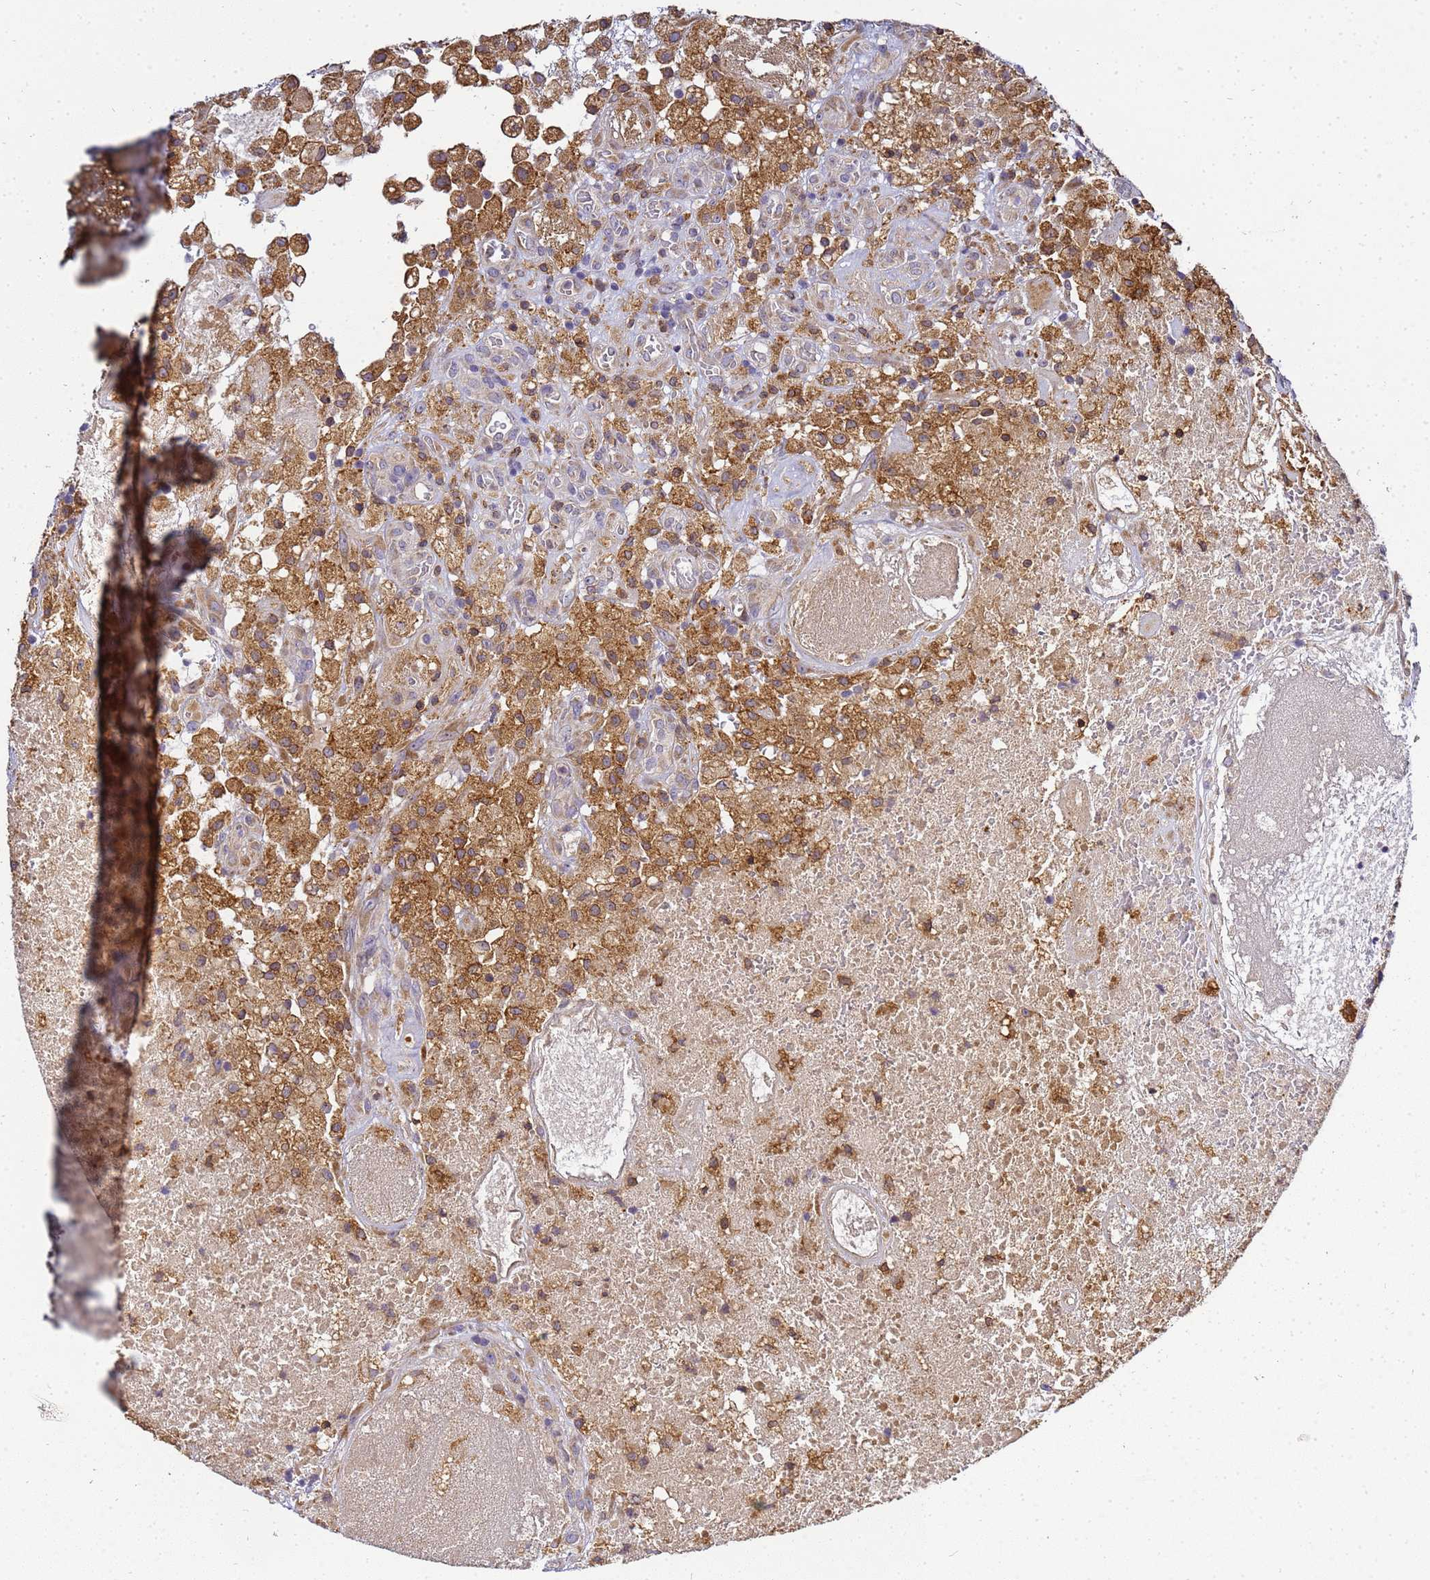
{"staining": {"intensity": "moderate", "quantity": ">75%", "location": "cytoplasmic/membranous"}, "tissue": "glioma", "cell_type": "Tumor cells", "image_type": "cancer", "snomed": [{"axis": "morphology", "description": "Glioma, malignant, High grade"}, {"axis": "topography", "description": "Brain"}], "caption": "Immunohistochemistry of human glioma exhibits medium levels of moderate cytoplasmic/membranous positivity in approximately >75% of tumor cells. The protein is shown in brown color, while the nuclei are stained blue.", "gene": "ADPGK", "patient": {"sex": "male", "age": 76}}